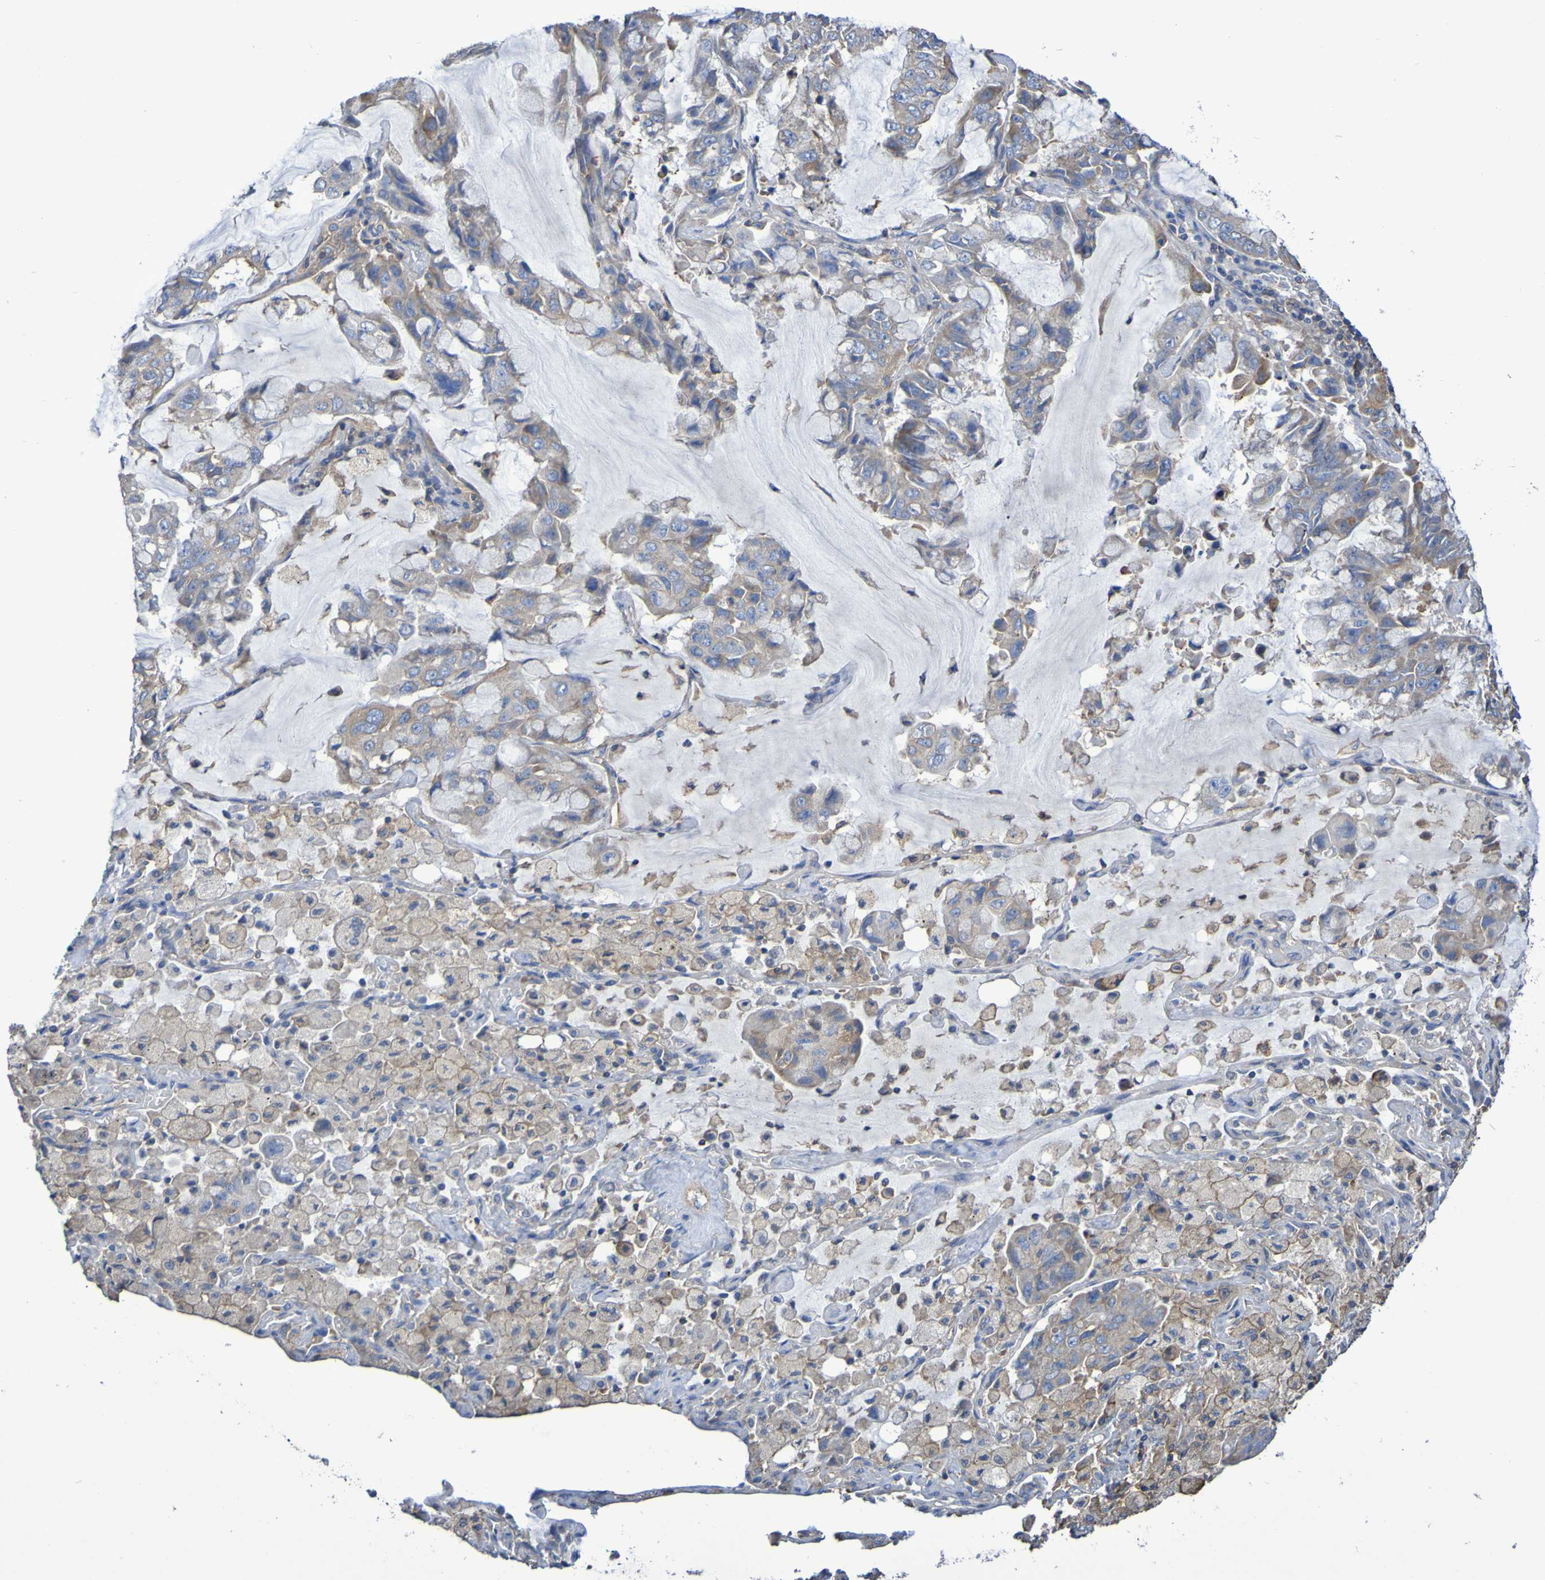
{"staining": {"intensity": "negative", "quantity": "none", "location": "none"}, "tissue": "lung cancer", "cell_type": "Tumor cells", "image_type": "cancer", "snomed": [{"axis": "morphology", "description": "Adenocarcinoma, NOS"}, {"axis": "topography", "description": "Lung"}], "caption": "High power microscopy histopathology image of an IHC image of adenocarcinoma (lung), revealing no significant expression in tumor cells.", "gene": "SYNJ1", "patient": {"sex": "male", "age": 64}}